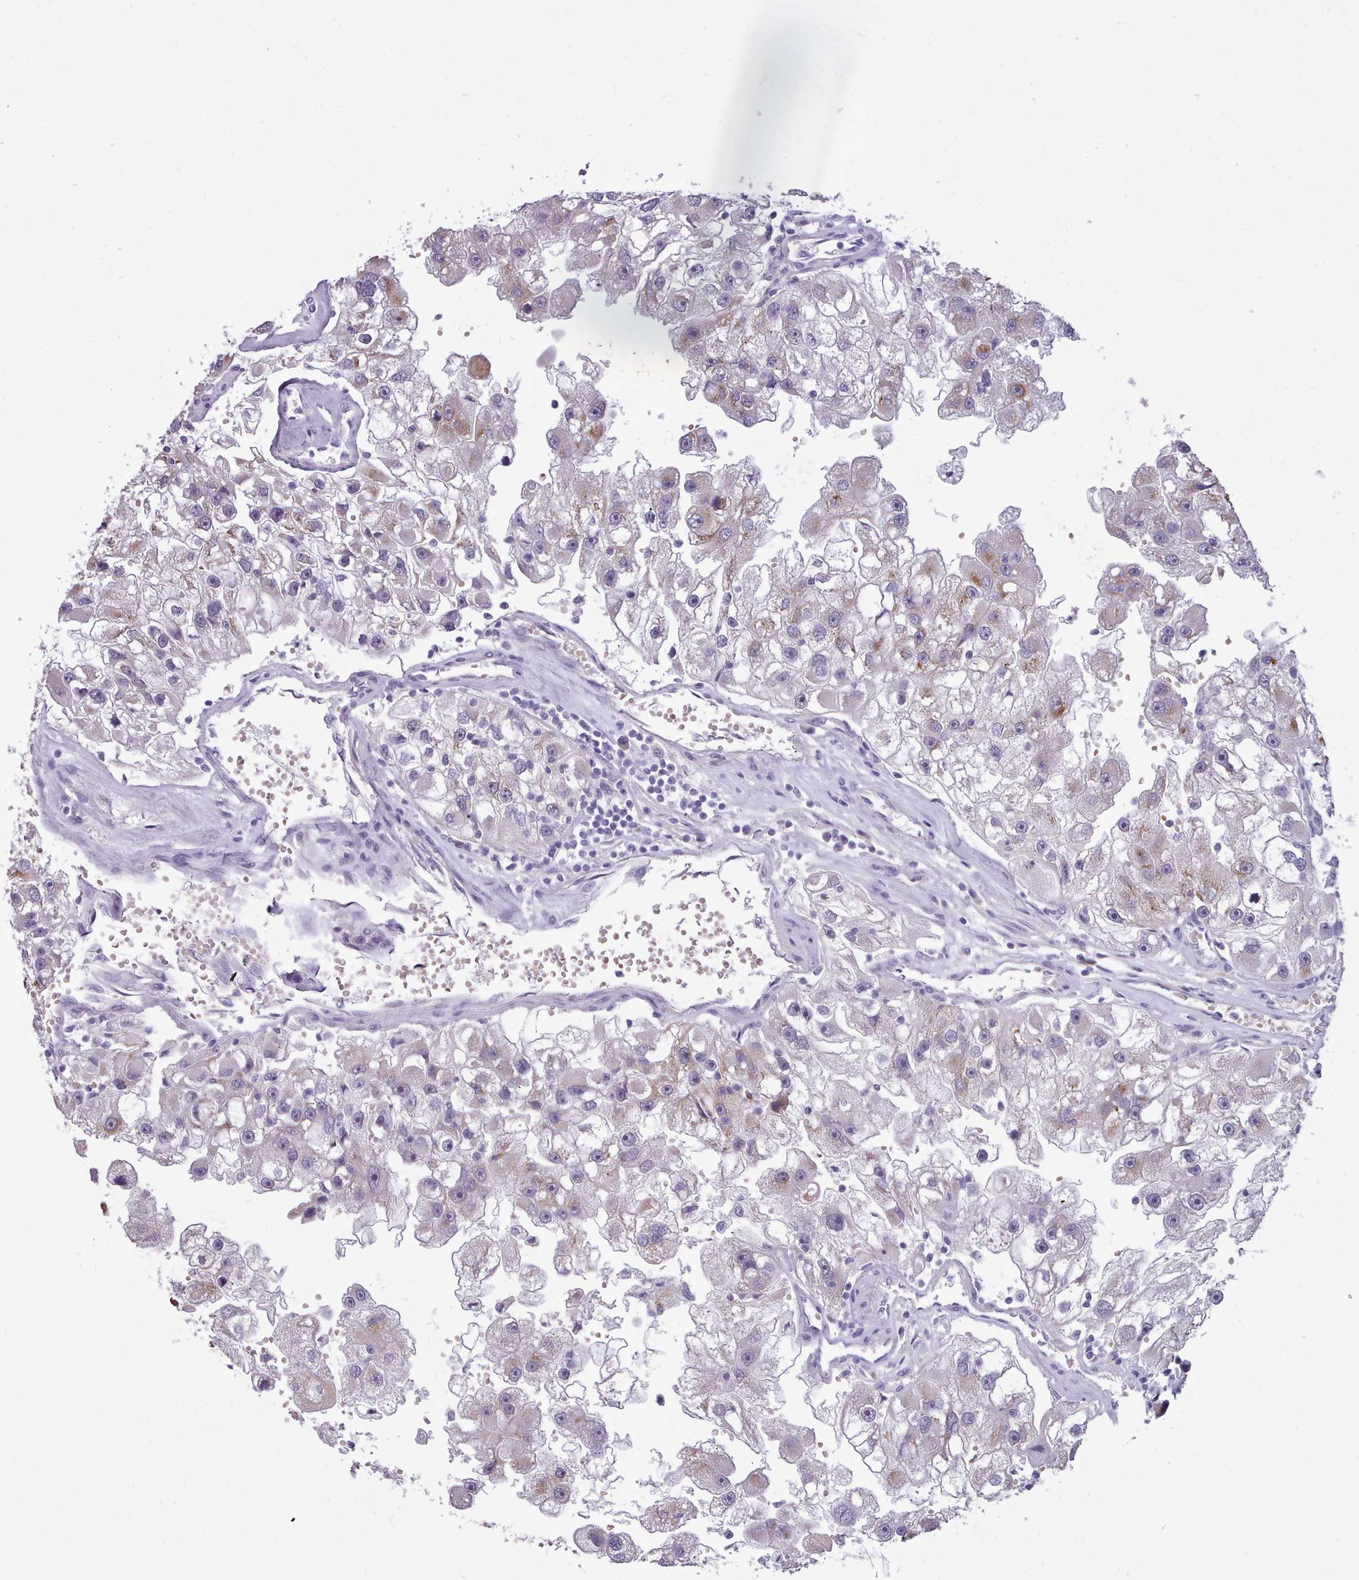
{"staining": {"intensity": "weak", "quantity": "<25%", "location": "cytoplasmic/membranous"}, "tissue": "renal cancer", "cell_type": "Tumor cells", "image_type": "cancer", "snomed": [{"axis": "morphology", "description": "Adenocarcinoma, NOS"}, {"axis": "topography", "description": "Kidney"}], "caption": "This is an immunohistochemistry micrograph of human renal adenocarcinoma. There is no positivity in tumor cells.", "gene": "KCTD16", "patient": {"sex": "male", "age": 63}}